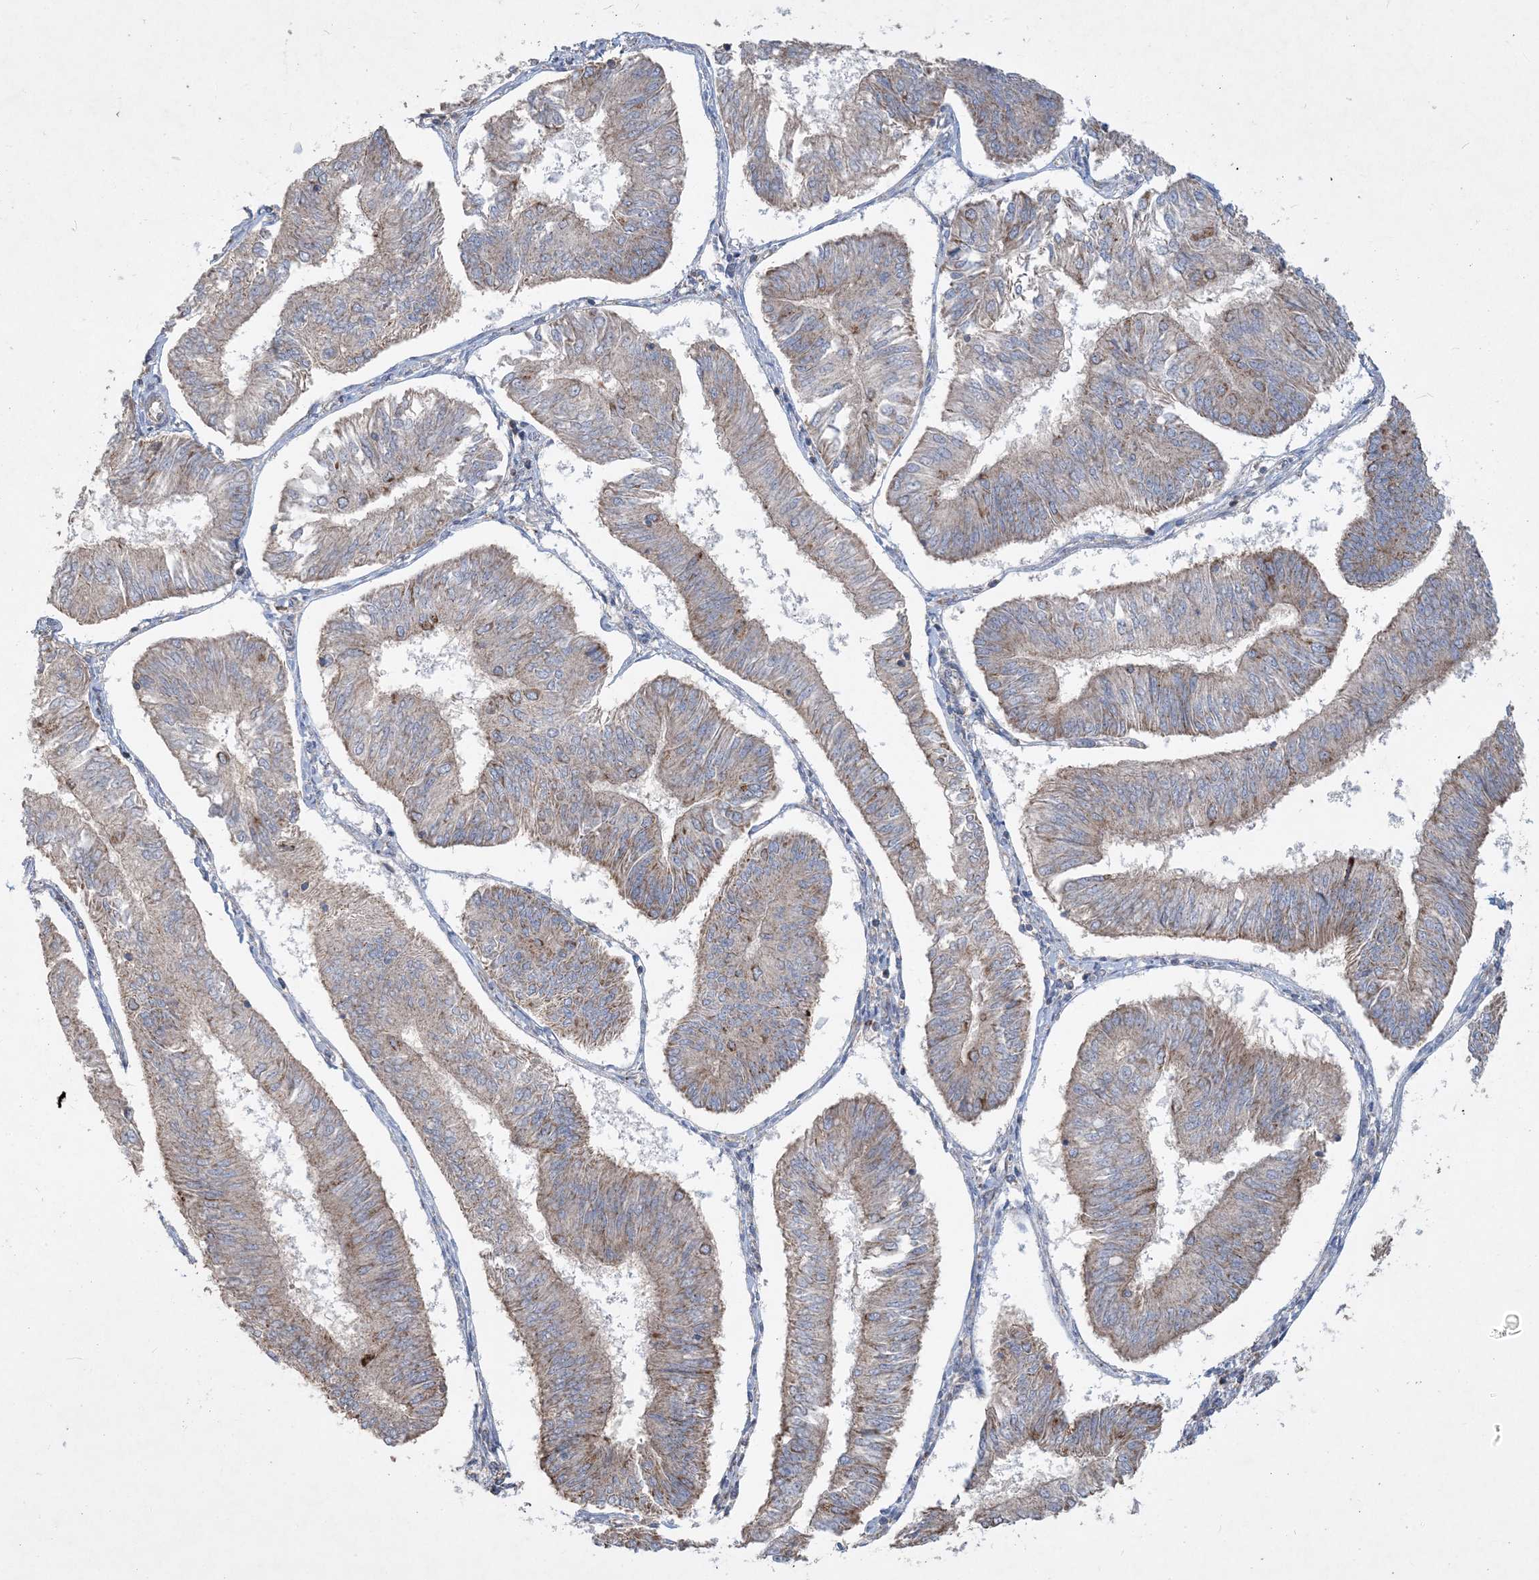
{"staining": {"intensity": "weak", "quantity": "25%-75%", "location": "cytoplasmic/membranous"}, "tissue": "endometrial cancer", "cell_type": "Tumor cells", "image_type": "cancer", "snomed": [{"axis": "morphology", "description": "Adenocarcinoma, NOS"}, {"axis": "topography", "description": "Endometrium"}], "caption": "A low amount of weak cytoplasmic/membranous positivity is present in approximately 25%-75% of tumor cells in endometrial cancer tissue.", "gene": "ECHDC1", "patient": {"sex": "female", "age": 58}}